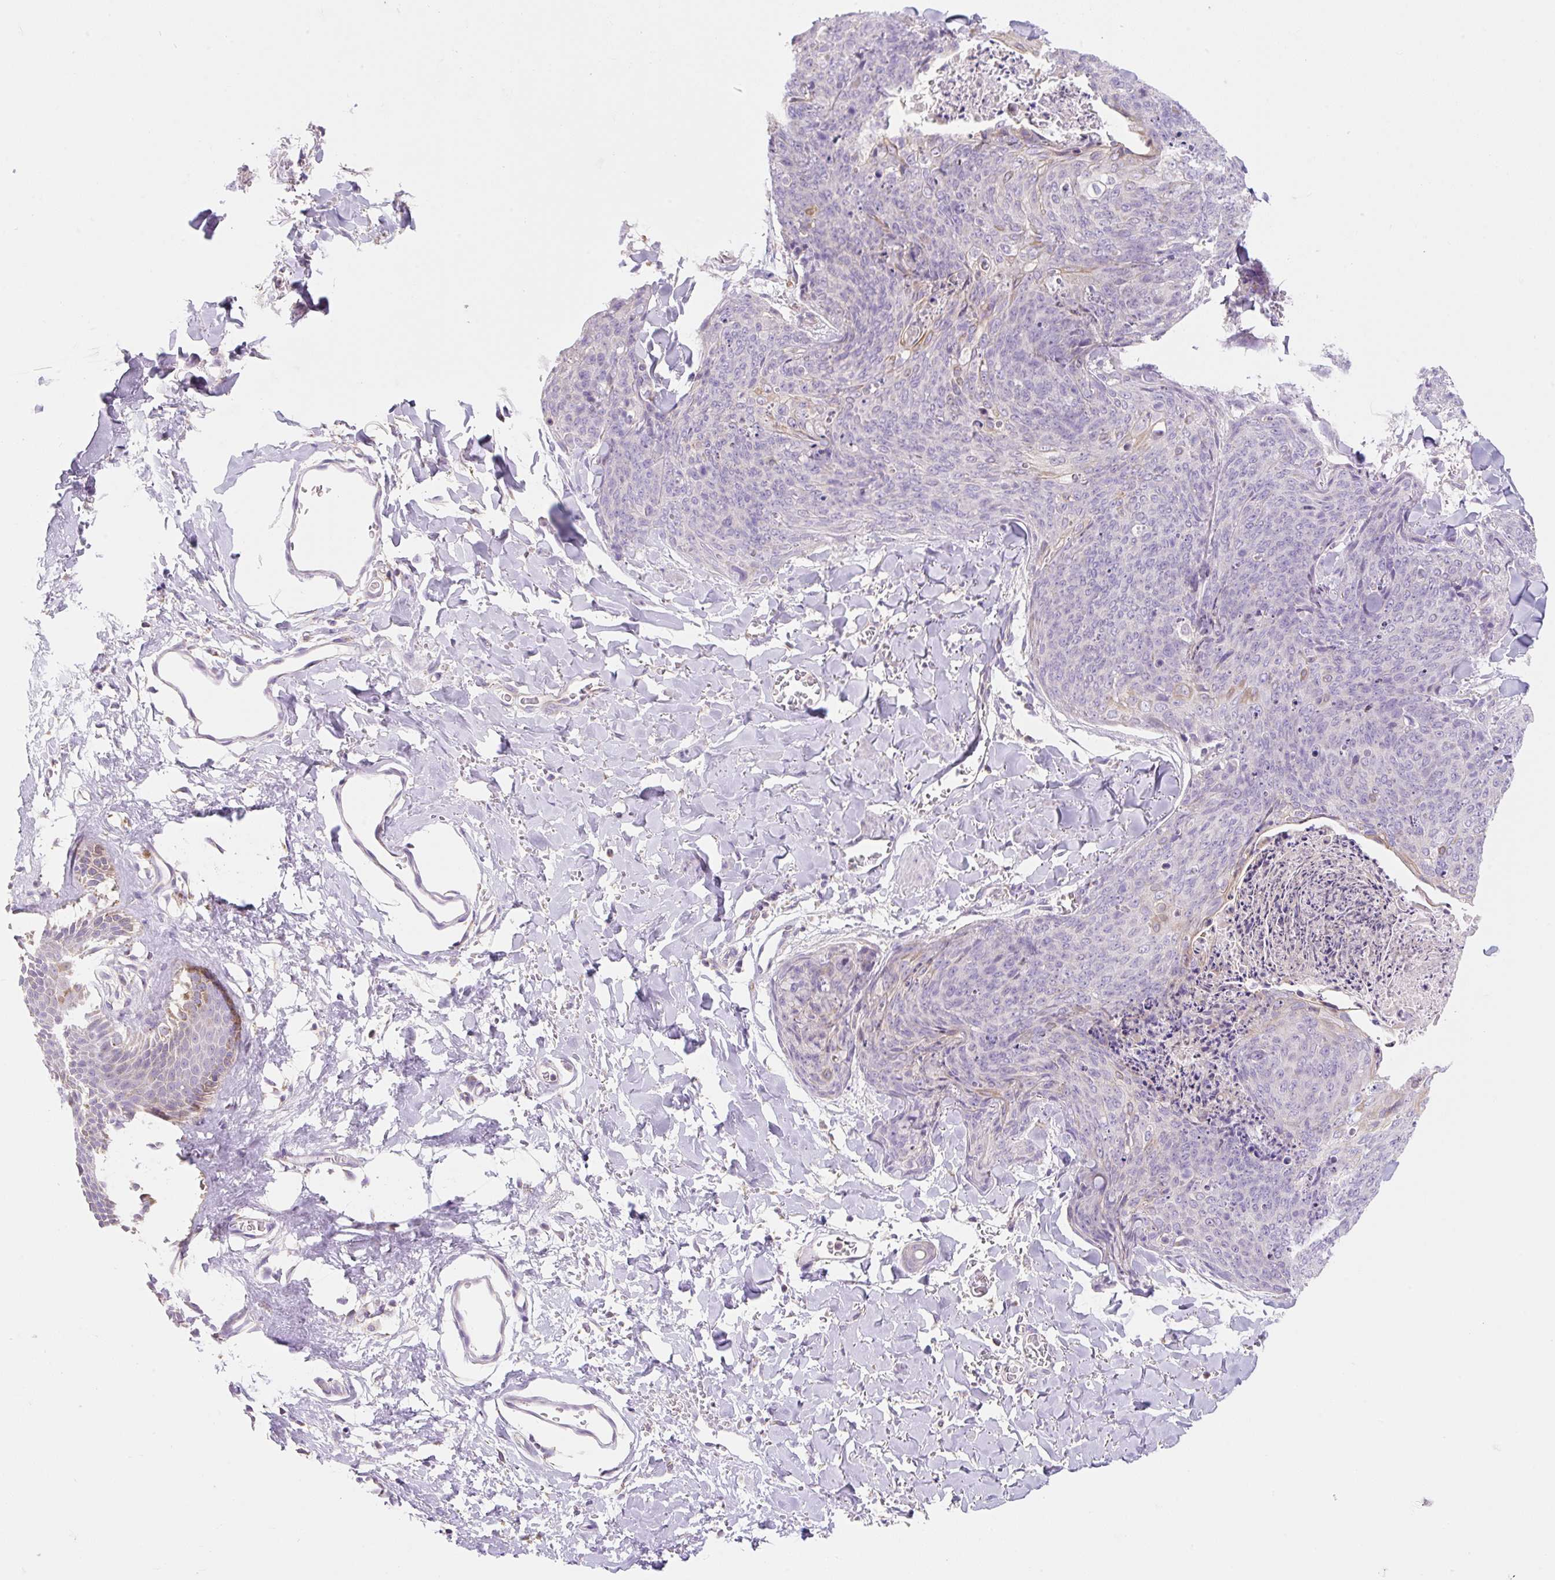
{"staining": {"intensity": "negative", "quantity": "none", "location": "none"}, "tissue": "skin cancer", "cell_type": "Tumor cells", "image_type": "cancer", "snomed": [{"axis": "morphology", "description": "Squamous cell carcinoma, NOS"}, {"axis": "topography", "description": "Skin"}, {"axis": "topography", "description": "Vulva"}], "caption": "IHC photomicrograph of squamous cell carcinoma (skin) stained for a protein (brown), which exhibits no positivity in tumor cells.", "gene": "DHX35", "patient": {"sex": "female", "age": 85}}